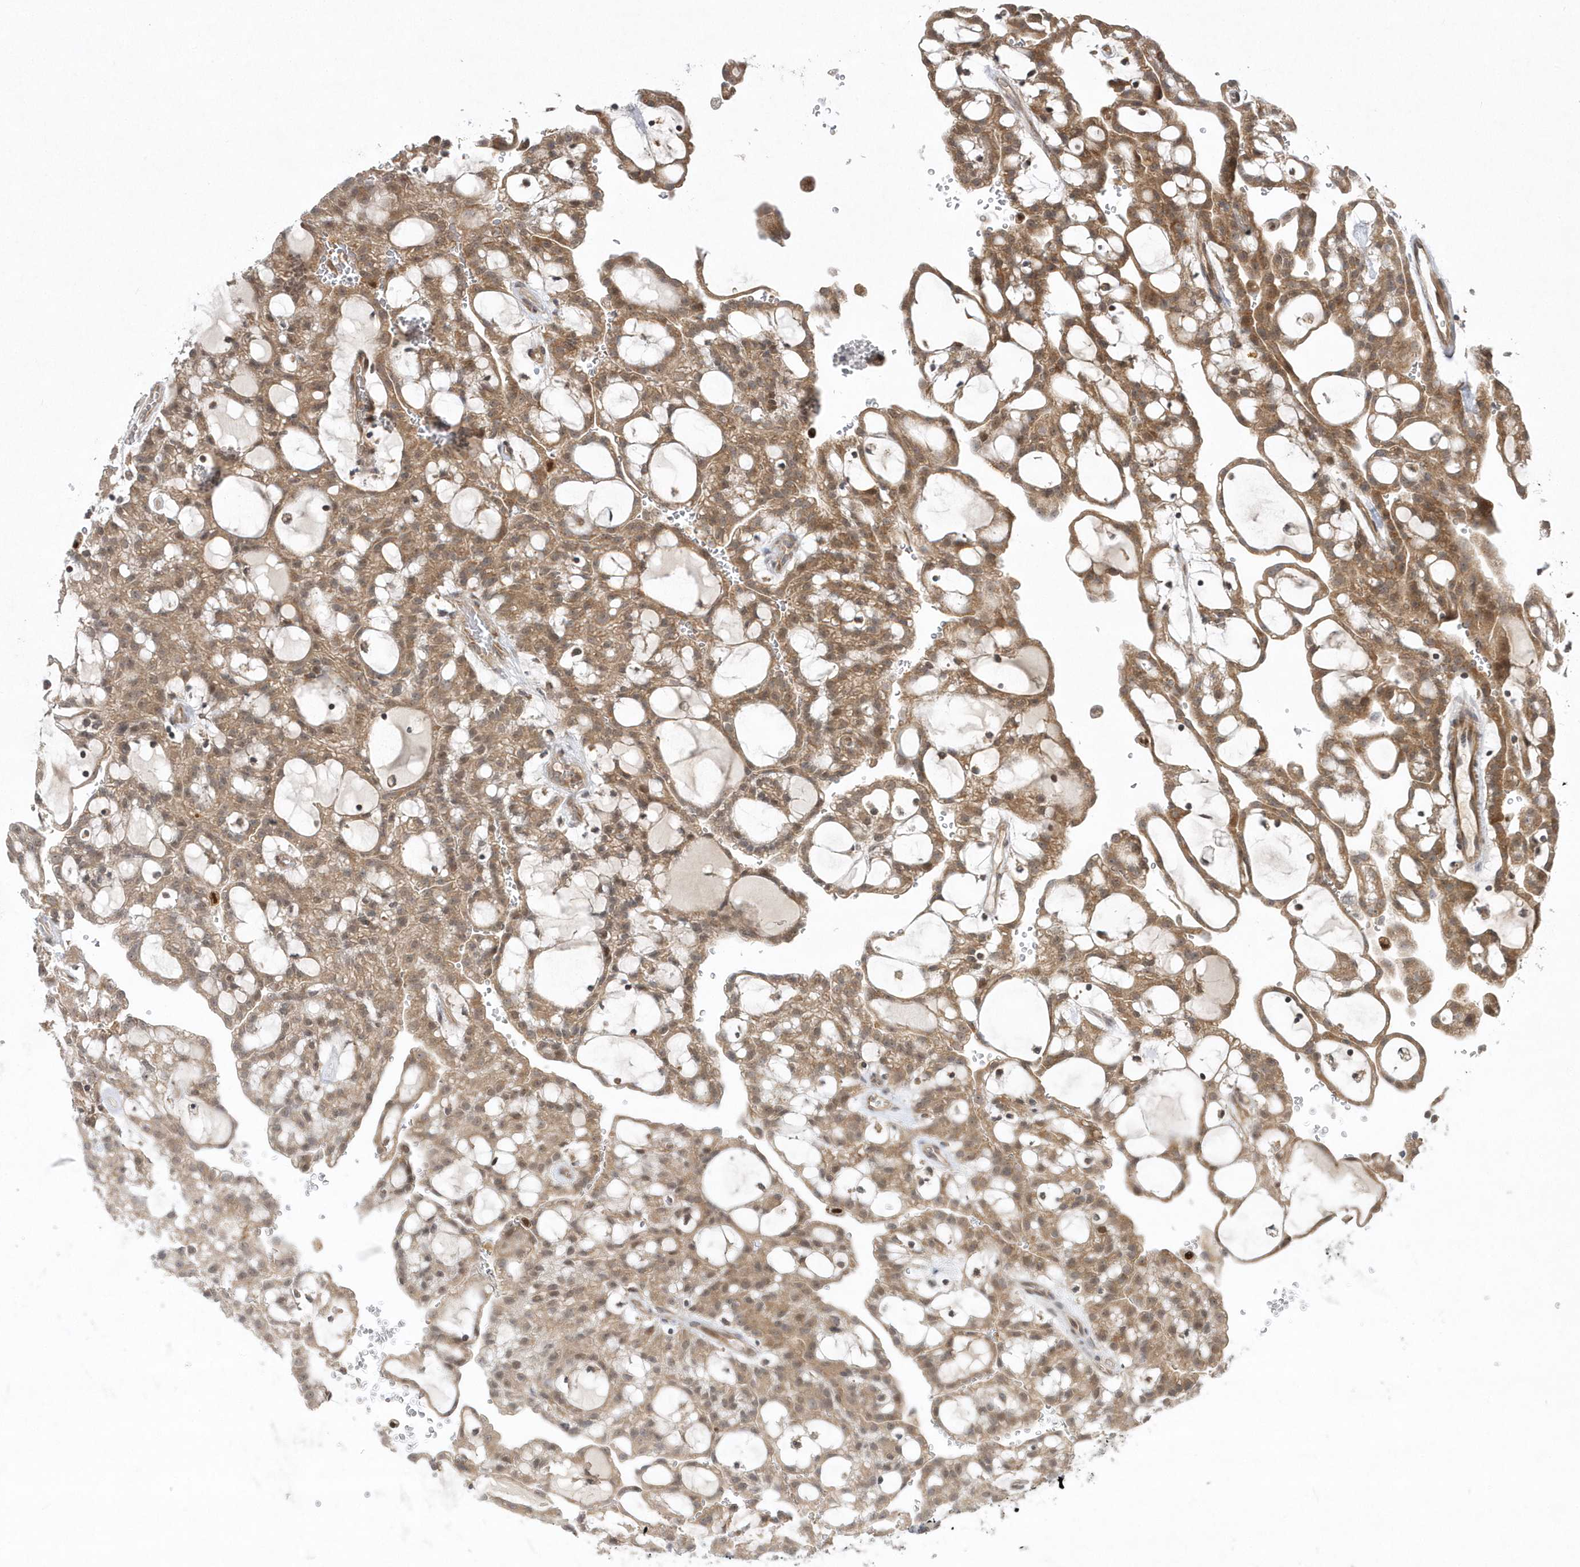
{"staining": {"intensity": "moderate", "quantity": ">75%", "location": "cytoplasmic/membranous"}, "tissue": "renal cancer", "cell_type": "Tumor cells", "image_type": "cancer", "snomed": [{"axis": "morphology", "description": "Adenocarcinoma, NOS"}, {"axis": "topography", "description": "Kidney"}], "caption": "This is a histology image of immunohistochemistry (IHC) staining of renal cancer, which shows moderate positivity in the cytoplasmic/membranous of tumor cells.", "gene": "MXI1", "patient": {"sex": "male", "age": 63}}